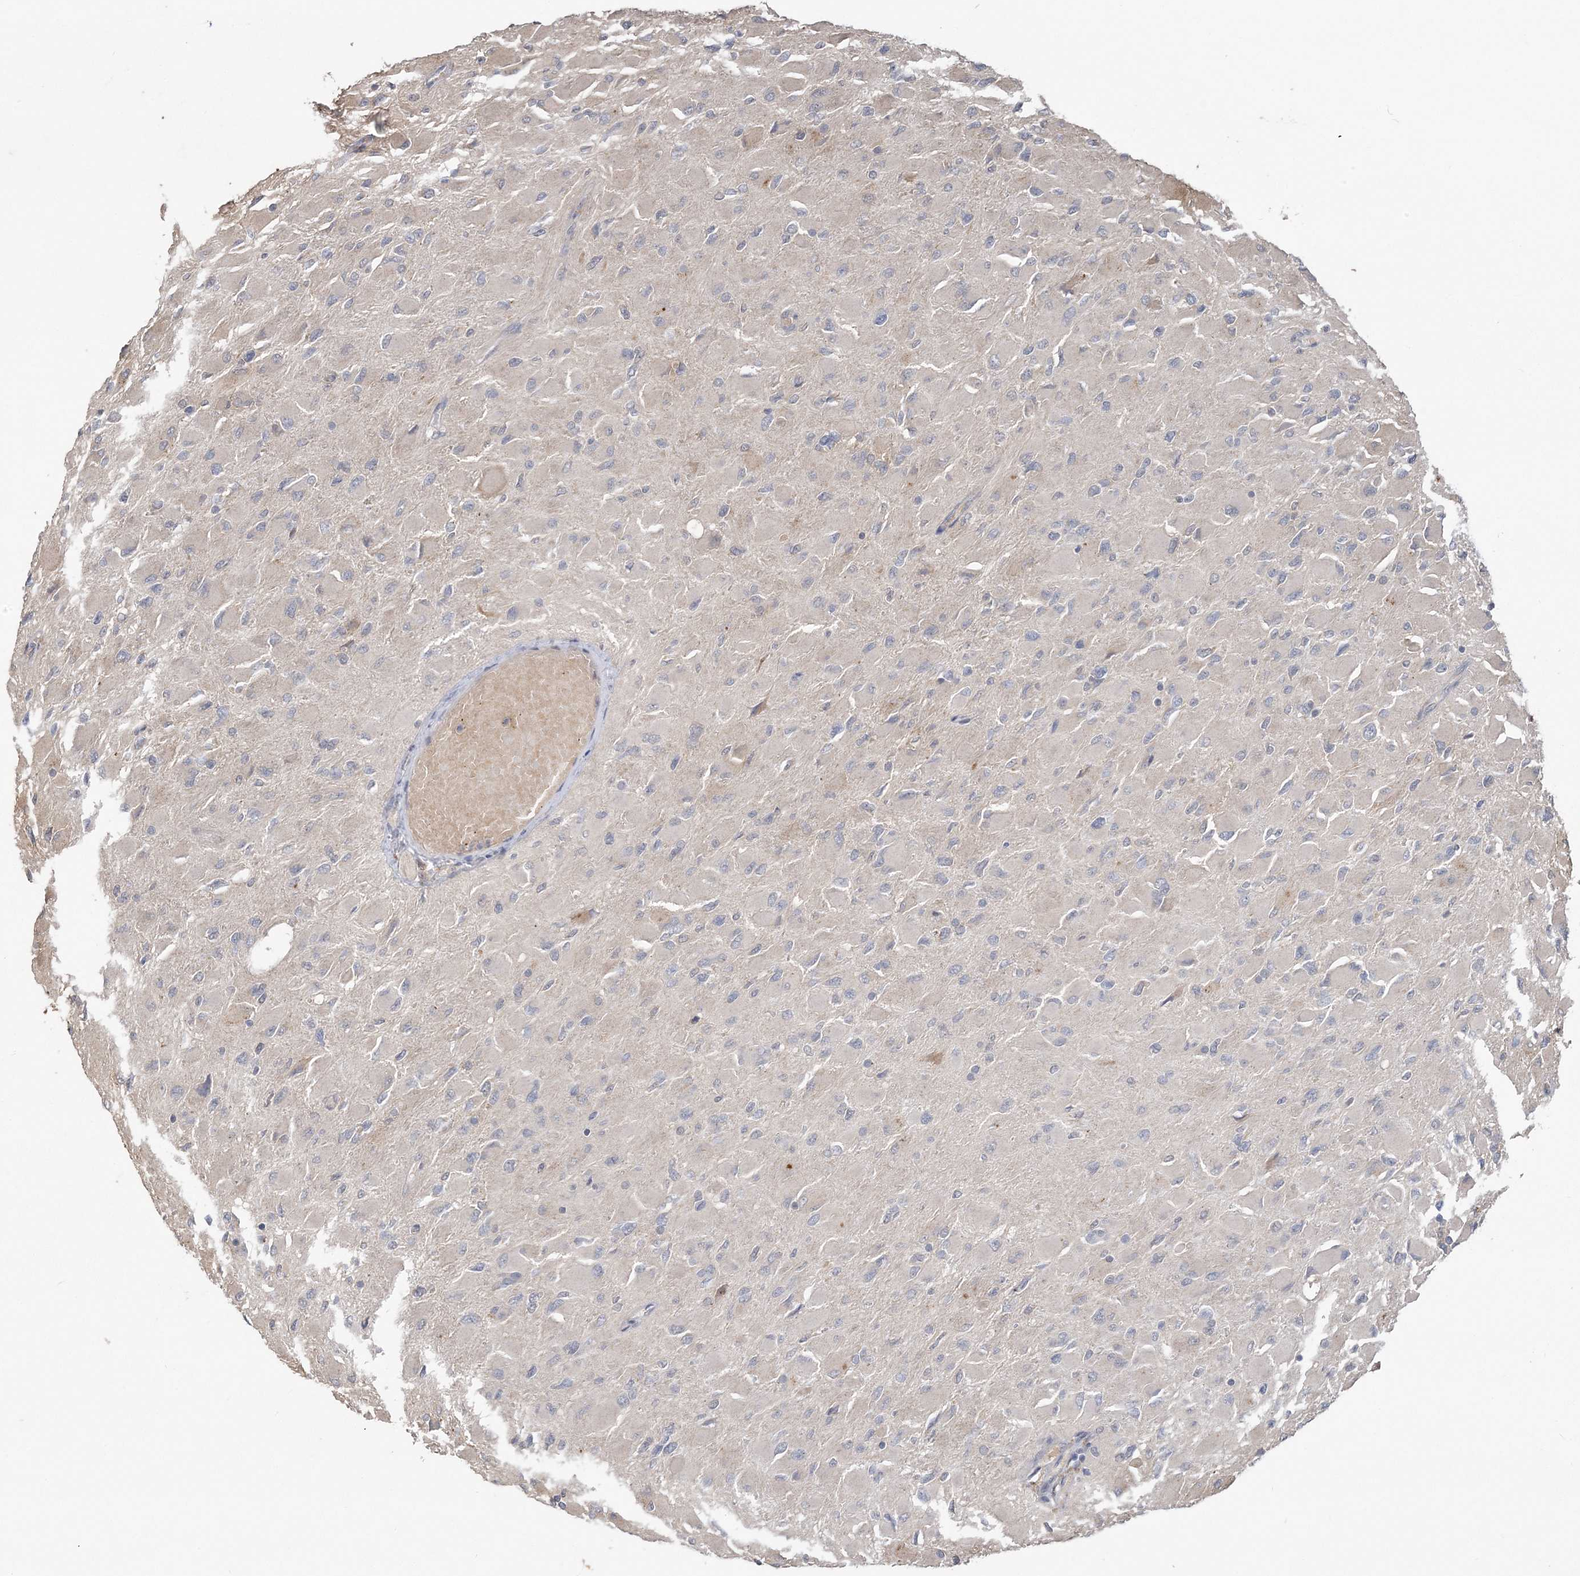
{"staining": {"intensity": "negative", "quantity": "none", "location": "none"}, "tissue": "glioma", "cell_type": "Tumor cells", "image_type": "cancer", "snomed": [{"axis": "morphology", "description": "Glioma, malignant, High grade"}, {"axis": "topography", "description": "Cerebral cortex"}], "caption": "This histopathology image is of glioma stained with IHC to label a protein in brown with the nuclei are counter-stained blue. There is no positivity in tumor cells.", "gene": "ZBTB7A", "patient": {"sex": "female", "age": 36}}